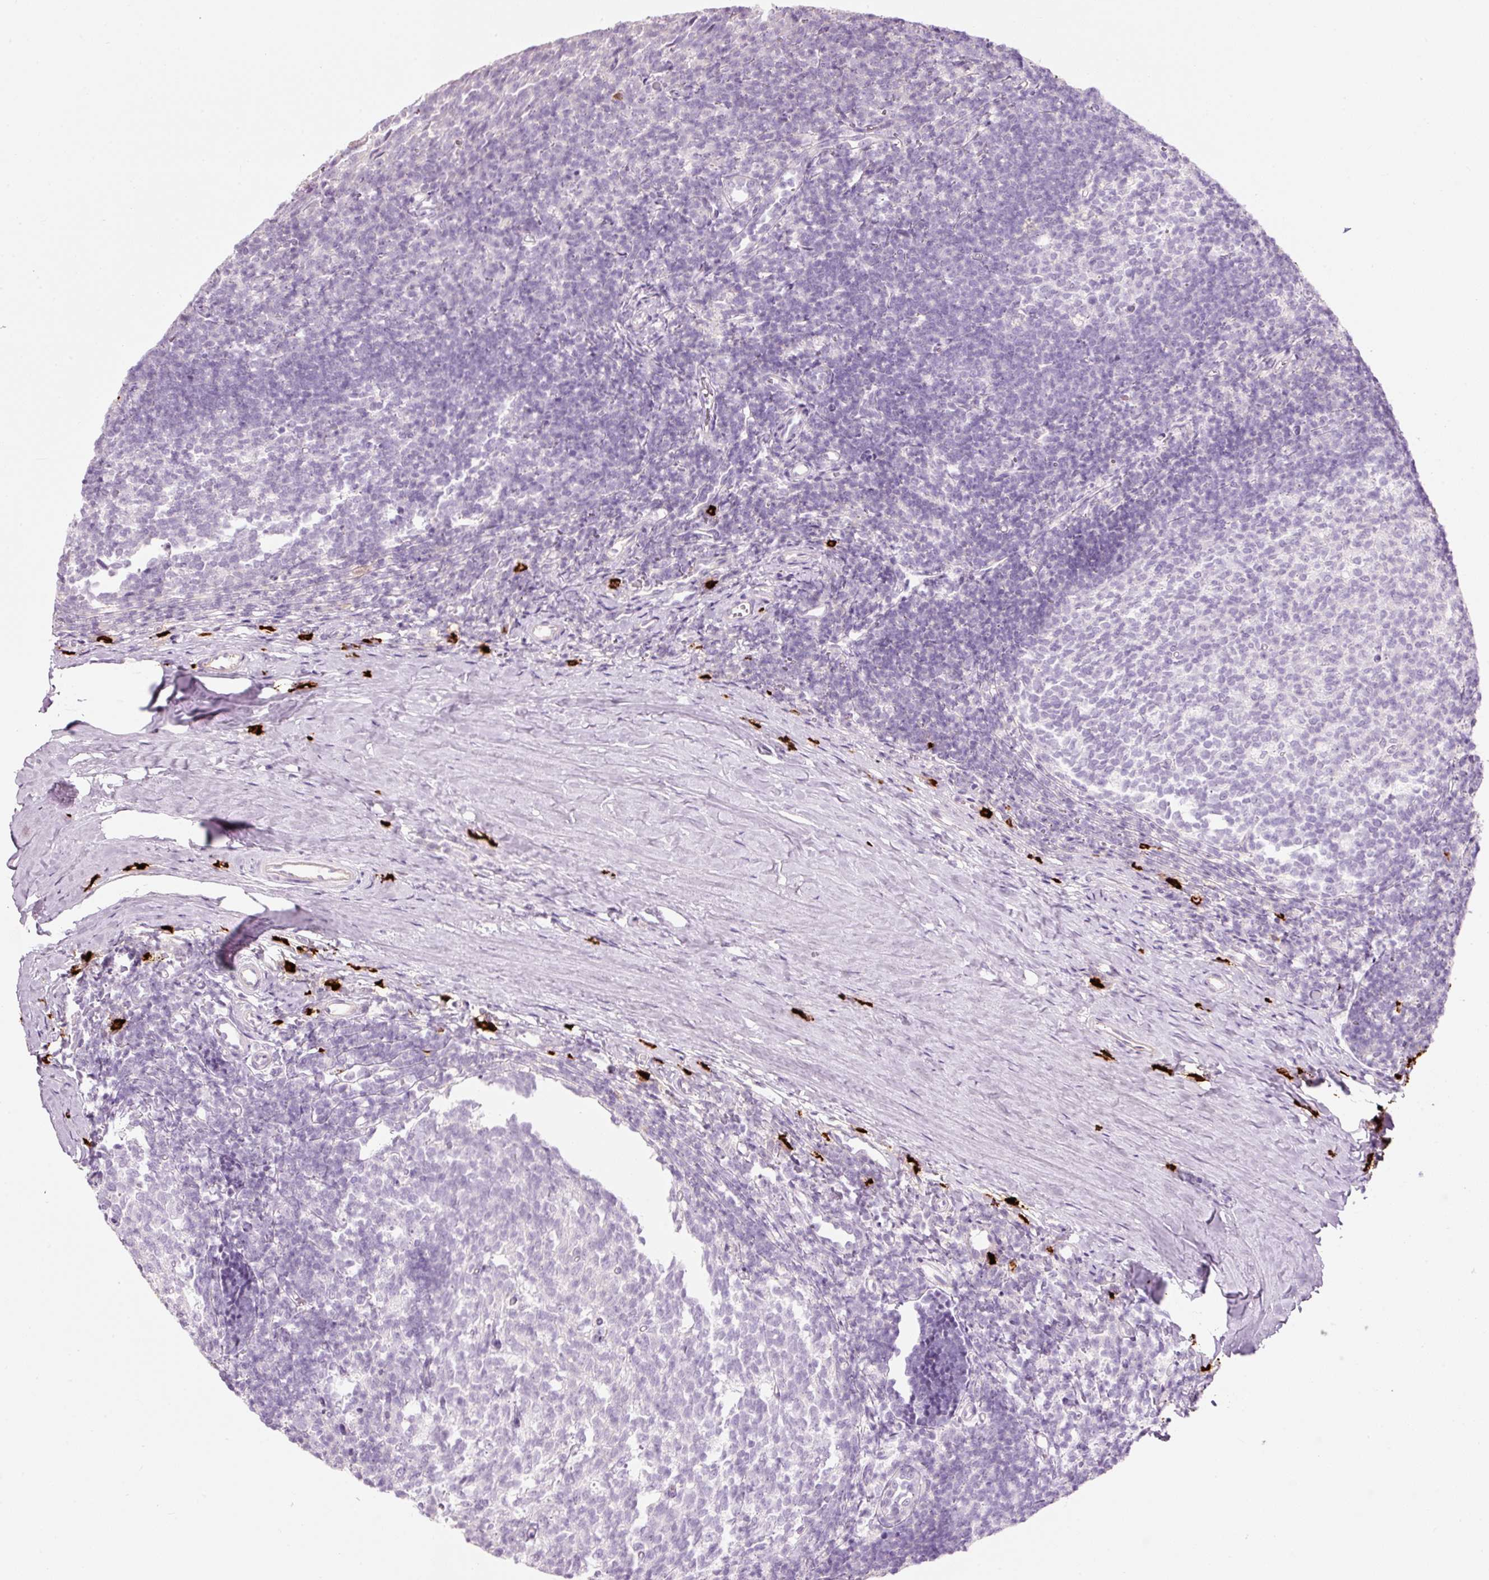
{"staining": {"intensity": "negative", "quantity": "none", "location": "none"}, "tissue": "tonsil", "cell_type": "Germinal center cells", "image_type": "normal", "snomed": [{"axis": "morphology", "description": "Normal tissue, NOS"}, {"axis": "topography", "description": "Tonsil"}], "caption": "A micrograph of human tonsil is negative for staining in germinal center cells. (Immunohistochemistry, brightfield microscopy, high magnification).", "gene": "CMA1", "patient": {"sex": "female", "age": 10}}